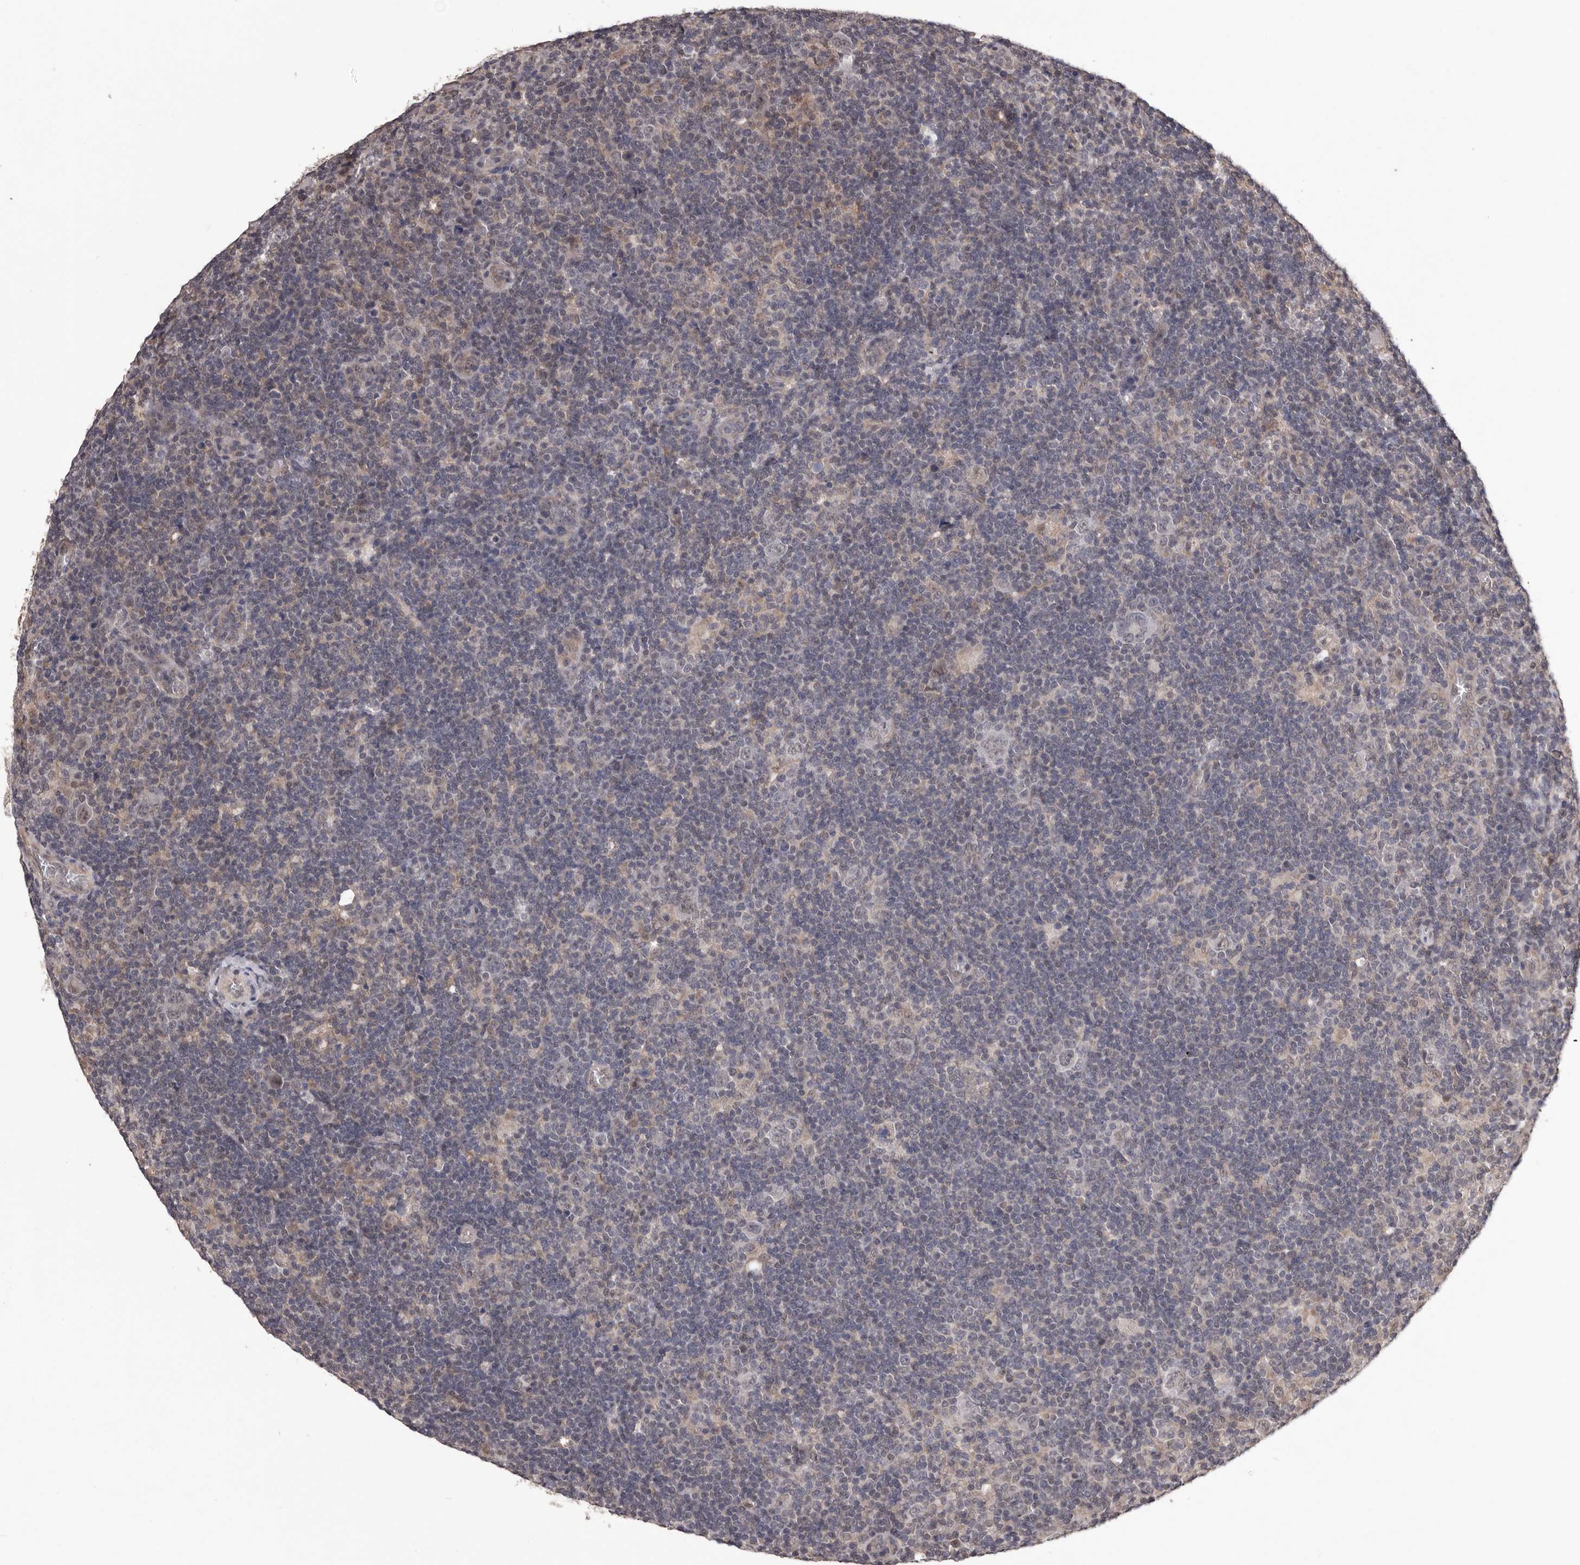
{"staining": {"intensity": "negative", "quantity": "none", "location": "none"}, "tissue": "lymphoma", "cell_type": "Tumor cells", "image_type": "cancer", "snomed": [{"axis": "morphology", "description": "Hodgkin's disease, NOS"}, {"axis": "topography", "description": "Lymph node"}], "caption": "Hodgkin's disease was stained to show a protein in brown. There is no significant positivity in tumor cells.", "gene": "CELF3", "patient": {"sex": "female", "age": 57}}